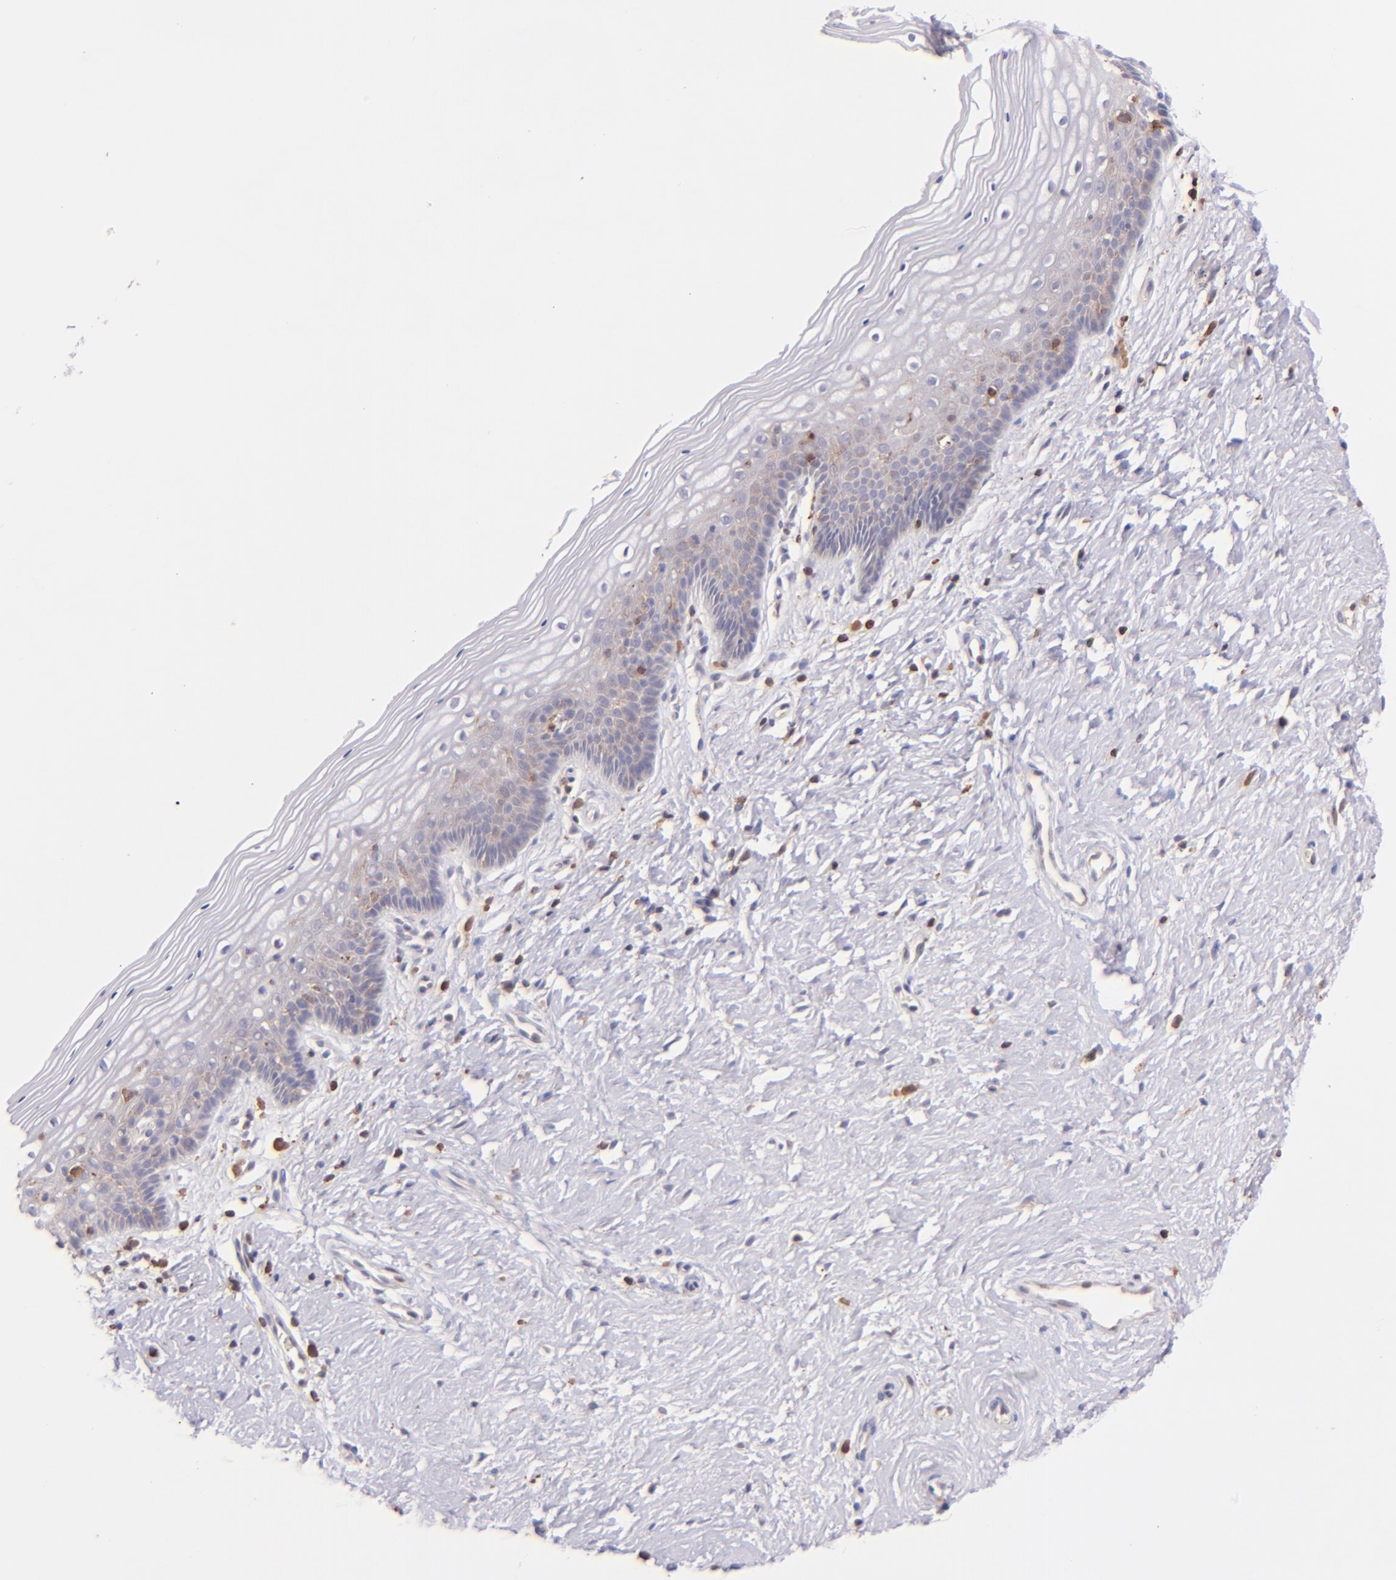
{"staining": {"intensity": "weak", "quantity": "25%-75%", "location": "cytoplasmic/membranous"}, "tissue": "vagina", "cell_type": "Squamous epithelial cells", "image_type": "normal", "snomed": [{"axis": "morphology", "description": "Normal tissue, NOS"}, {"axis": "topography", "description": "Vagina"}], "caption": "Protein expression by immunohistochemistry exhibits weak cytoplasmic/membranous staining in about 25%-75% of squamous epithelial cells in benign vagina. (DAB IHC, brown staining for protein, blue staining for nuclei).", "gene": "BTK", "patient": {"sex": "female", "age": 46}}